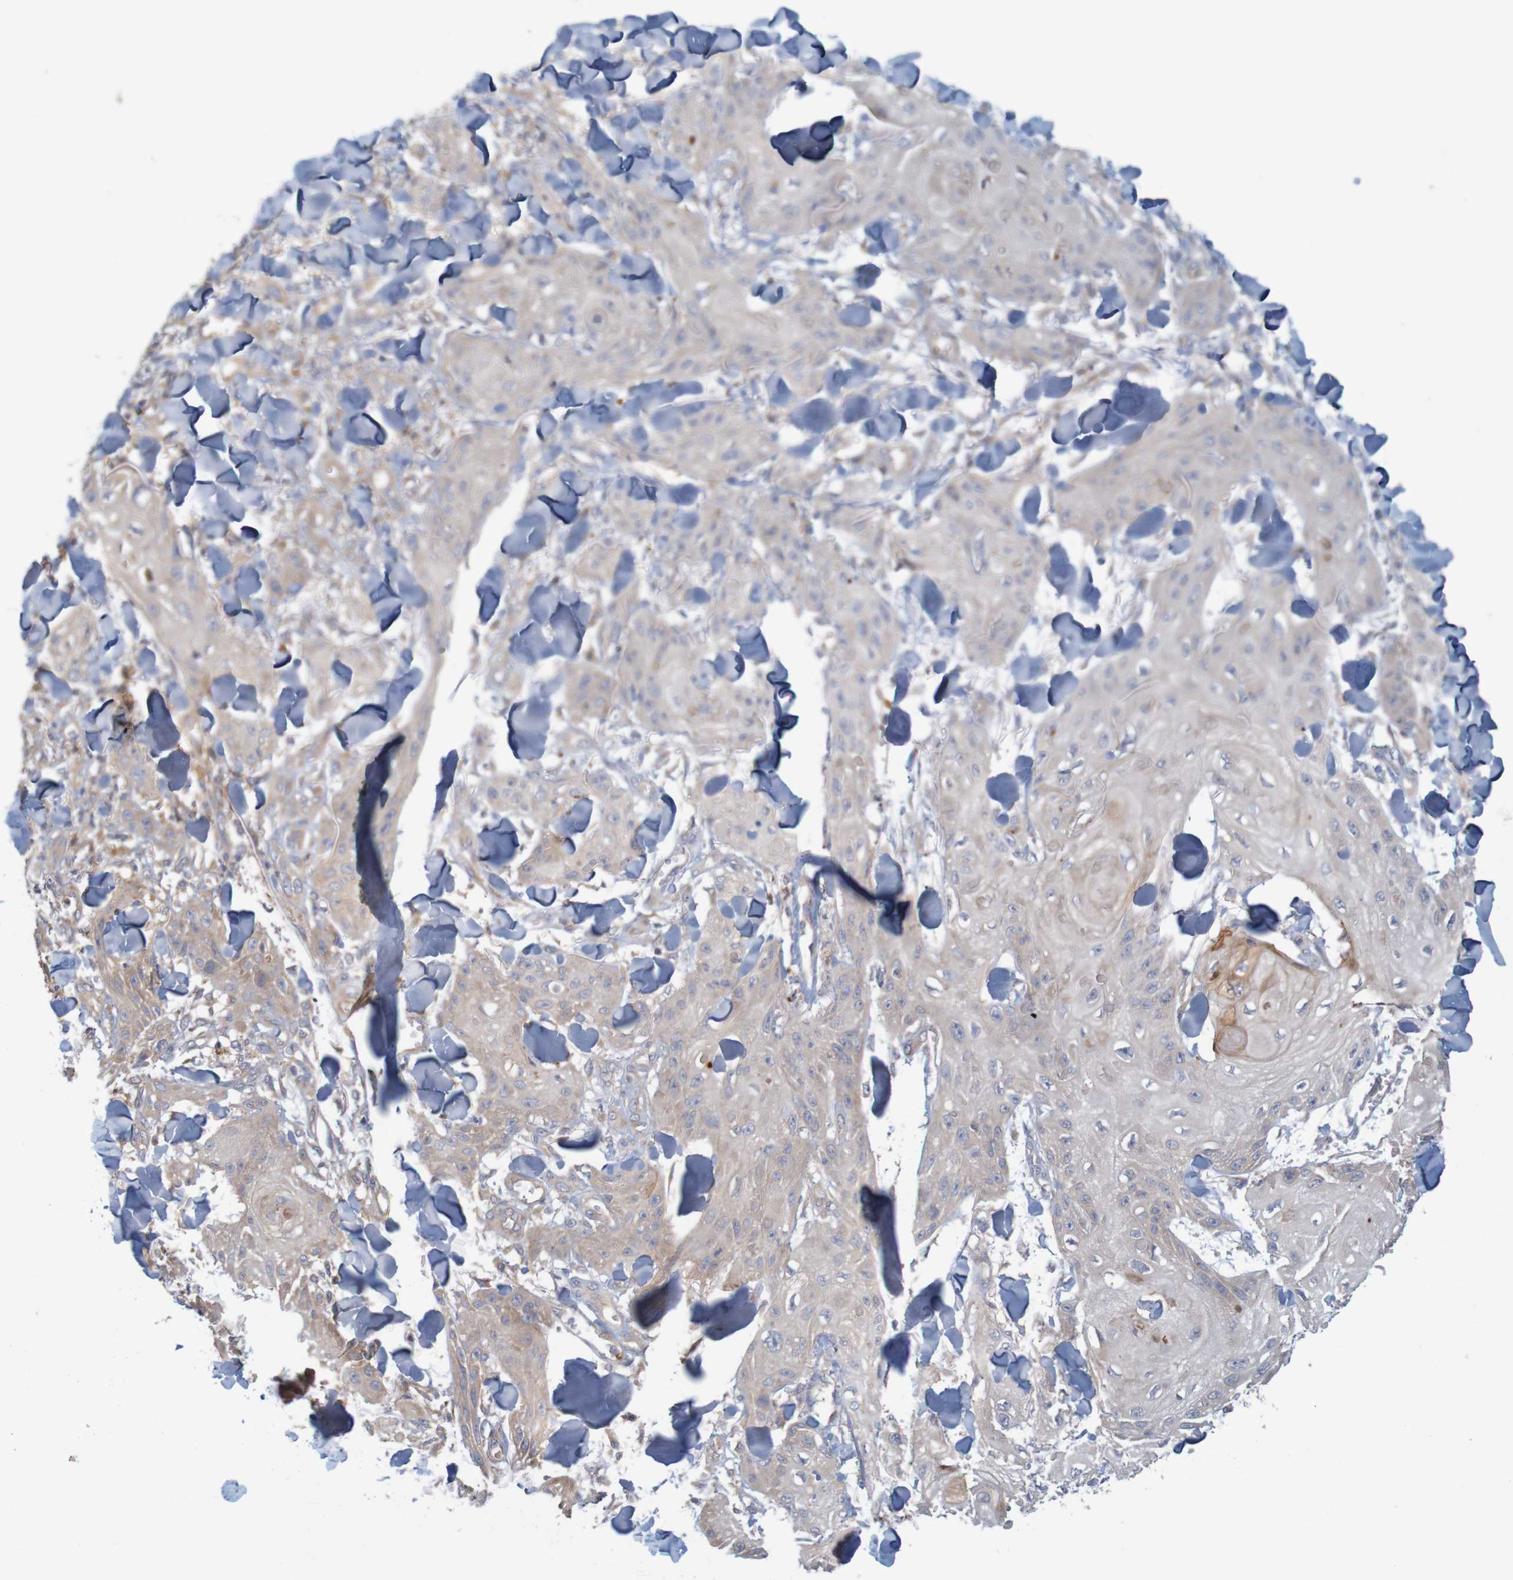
{"staining": {"intensity": "weak", "quantity": "<25%", "location": "cytoplasmic/membranous"}, "tissue": "skin cancer", "cell_type": "Tumor cells", "image_type": "cancer", "snomed": [{"axis": "morphology", "description": "Squamous cell carcinoma, NOS"}, {"axis": "topography", "description": "Skin"}], "caption": "This is a image of IHC staining of skin cancer (squamous cell carcinoma), which shows no expression in tumor cells.", "gene": "KRT23", "patient": {"sex": "male", "age": 74}}